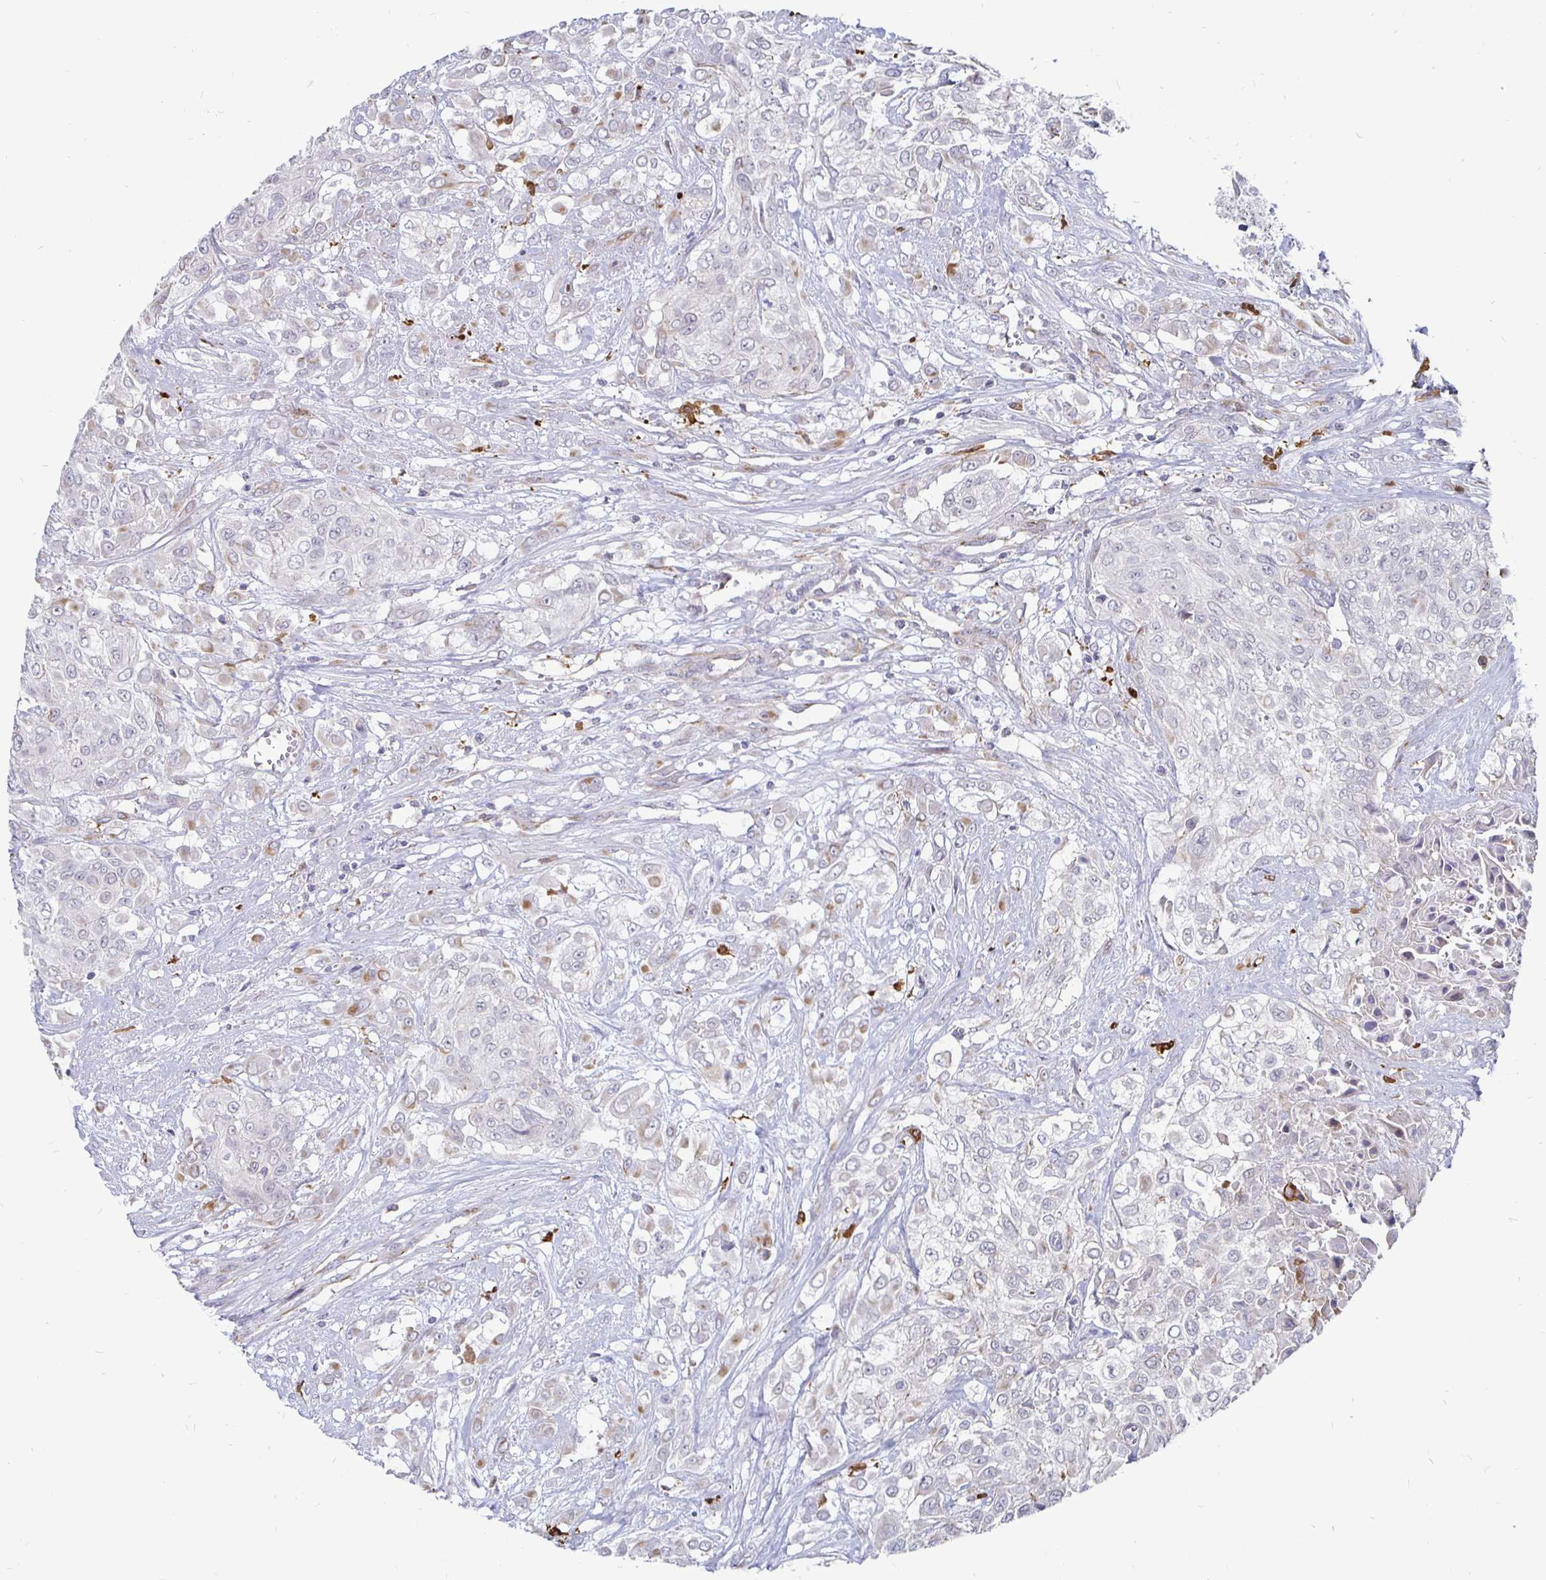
{"staining": {"intensity": "negative", "quantity": "none", "location": "none"}, "tissue": "urothelial cancer", "cell_type": "Tumor cells", "image_type": "cancer", "snomed": [{"axis": "morphology", "description": "Urothelial carcinoma, High grade"}, {"axis": "topography", "description": "Urinary bladder"}], "caption": "Immunohistochemistry of urothelial carcinoma (high-grade) reveals no staining in tumor cells.", "gene": "CCDC85A", "patient": {"sex": "male", "age": 57}}